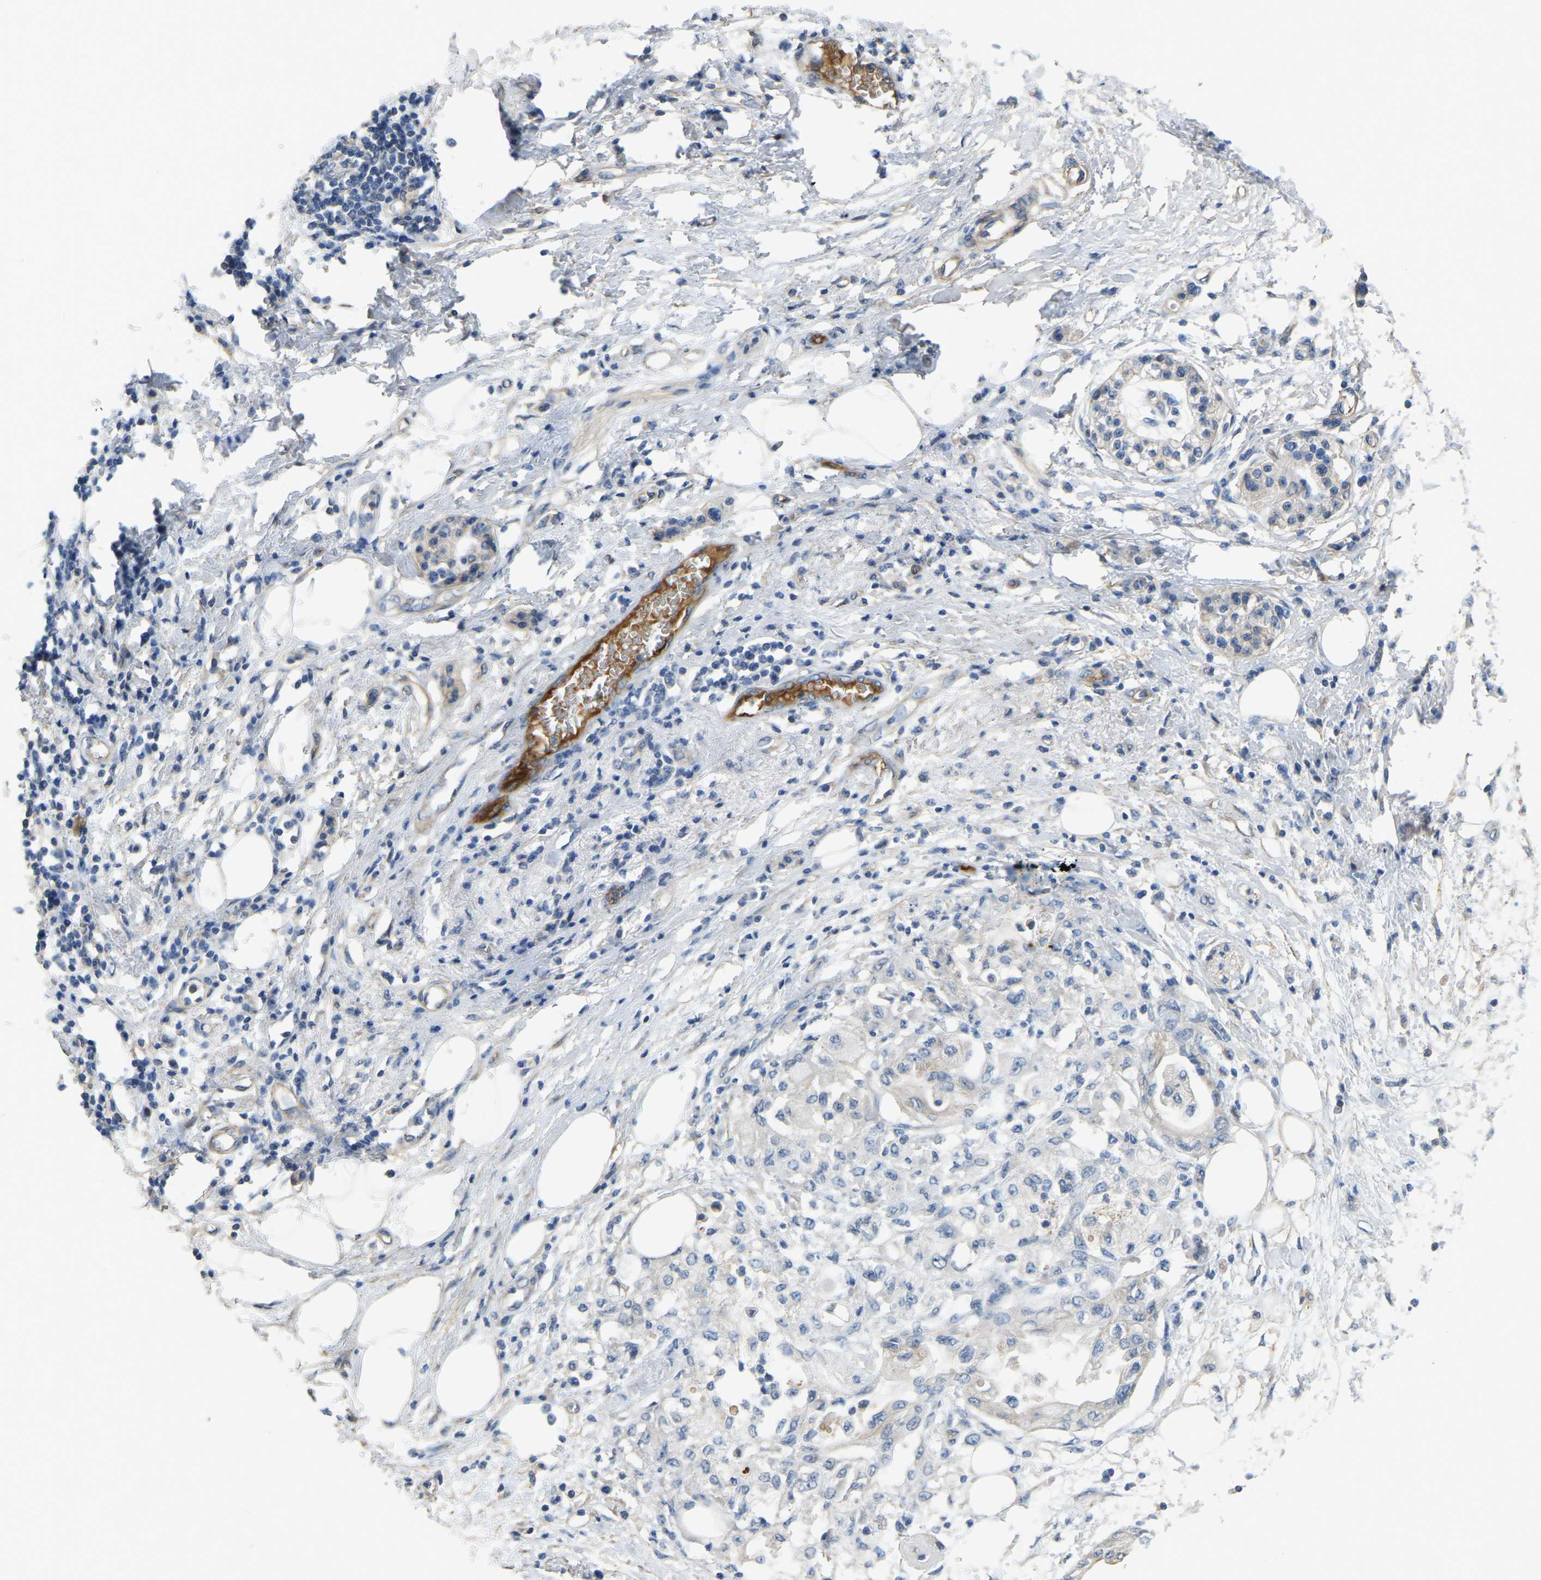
{"staining": {"intensity": "negative", "quantity": "none", "location": "none"}, "tissue": "pancreatic cancer", "cell_type": "Tumor cells", "image_type": "cancer", "snomed": [{"axis": "morphology", "description": "Normal tissue, NOS"}, {"axis": "morphology", "description": "Adenocarcinoma, NOS"}, {"axis": "topography", "description": "Pancreas"}, {"axis": "topography", "description": "Duodenum"}], "caption": "This is an immunohistochemistry micrograph of human adenocarcinoma (pancreatic). There is no staining in tumor cells.", "gene": "HIGD2B", "patient": {"sex": "female", "age": 60}}